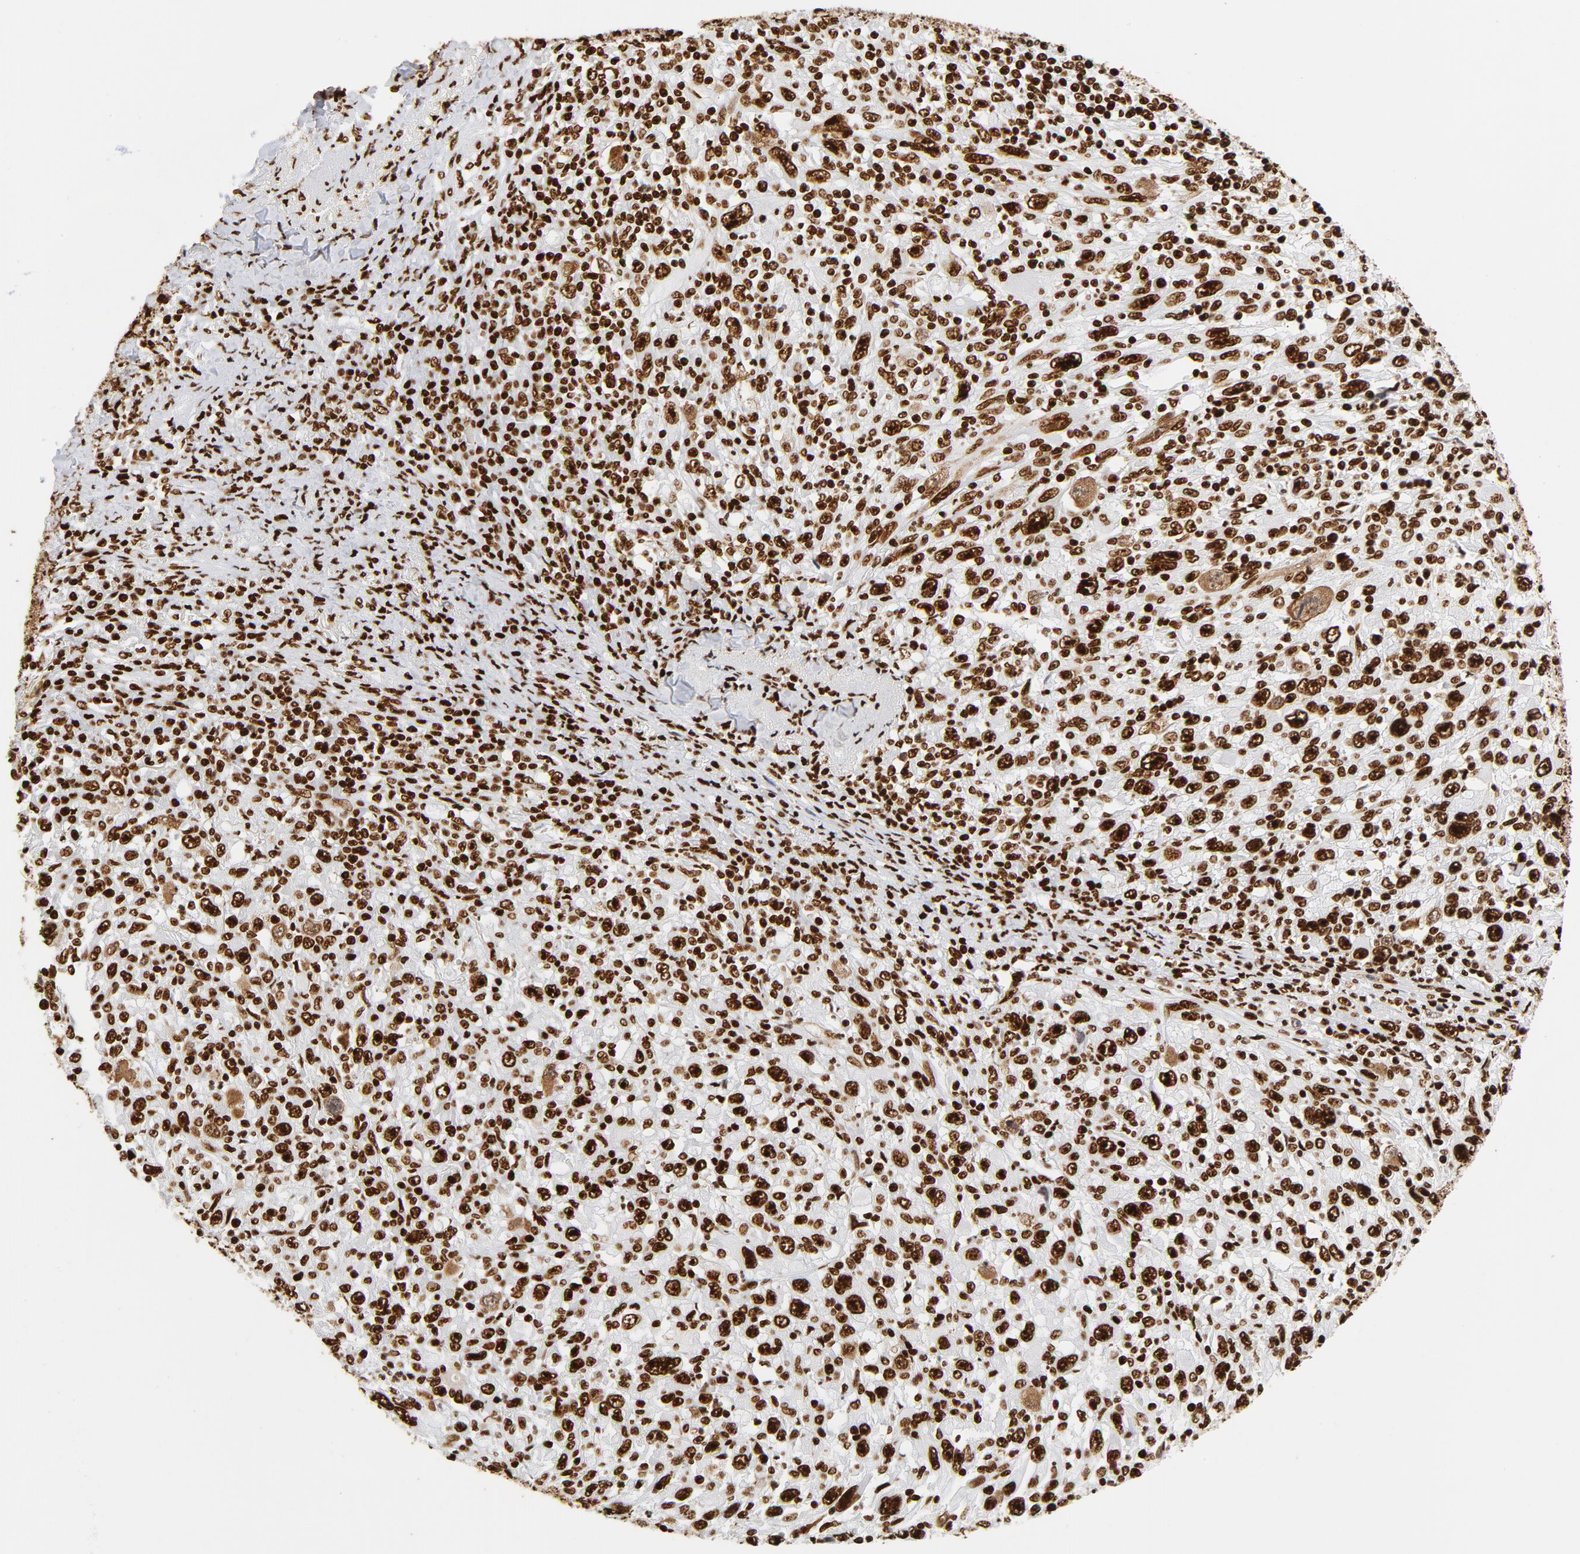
{"staining": {"intensity": "strong", "quantity": ">75%", "location": "nuclear"}, "tissue": "melanoma", "cell_type": "Tumor cells", "image_type": "cancer", "snomed": [{"axis": "morphology", "description": "Malignant melanoma, Metastatic site"}, {"axis": "topography", "description": "Skin"}], "caption": "DAB immunohistochemical staining of human malignant melanoma (metastatic site) reveals strong nuclear protein expression in about >75% of tumor cells. The protein of interest is shown in brown color, while the nuclei are stained blue.", "gene": "XRCC6", "patient": {"sex": "female", "age": 56}}